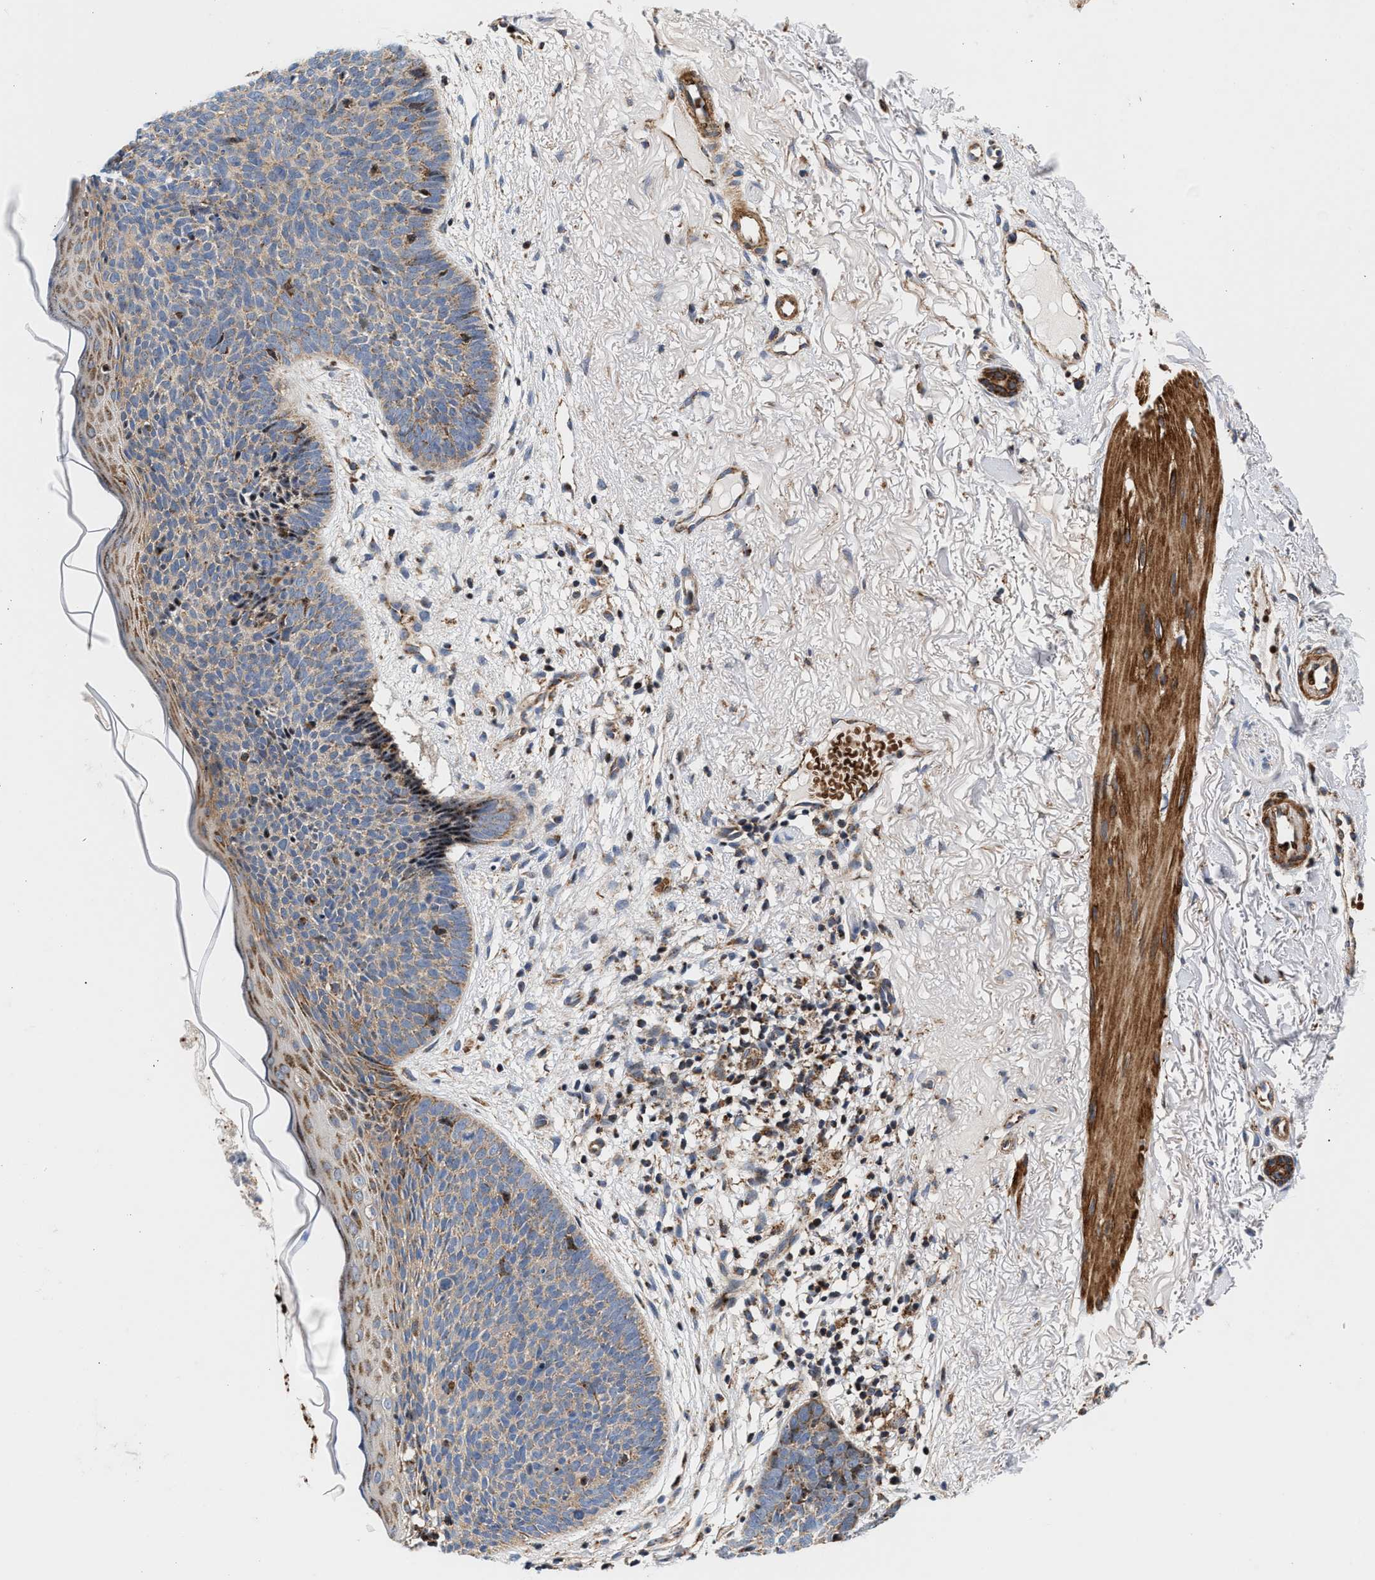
{"staining": {"intensity": "weak", "quantity": "25%-75%", "location": "cytoplasmic/membranous"}, "tissue": "skin cancer", "cell_type": "Tumor cells", "image_type": "cancer", "snomed": [{"axis": "morphology", "description": "Basal cell carcinoma"}, {"axis": "topography", "description": "Skin"}], "caption": "Skin cancer (basal cell carcinoma) stained with a protein marker shows weak staining in tumor cells.", "gene": "SGK1", "patient": {"sex": "female", "age": 70}}